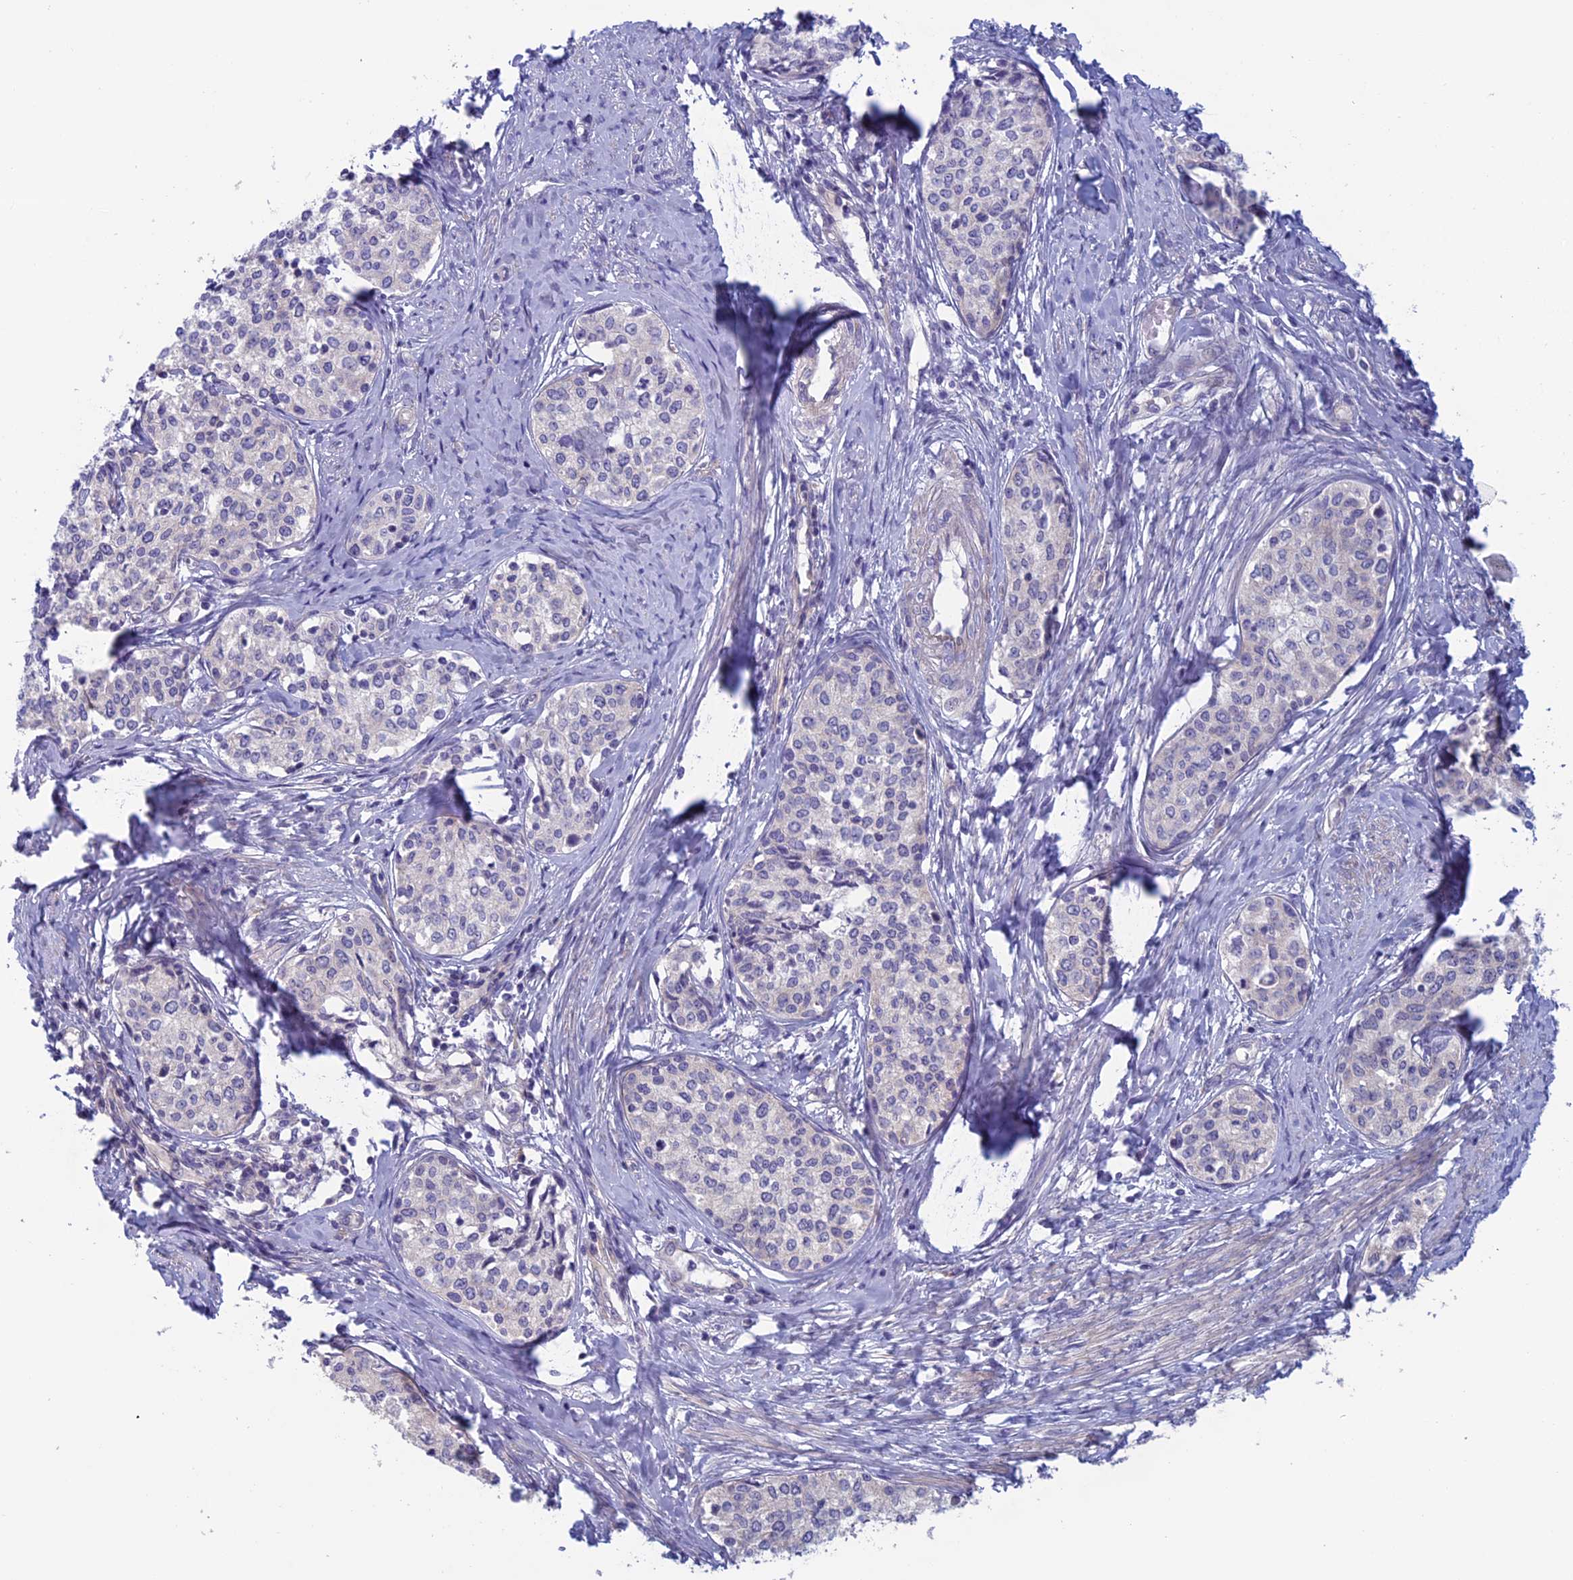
{"staining": {"intensity": "negative", "quantity": "none", "location": "none"}, "tissue": "cervical cancer", "cell_type": "Tumor cells", "image_type": "cancer", "snomed": [{"axis": "morphology", "description": "Squamous cell carcinoma, NOS"}, {"axis": "morphology", "description": "Adenocarcinoma, NOS"}, {"axis": "topography", "description": "Cervix"}], "caption": "Tumor cells are negative for protein expression in human adenocarcinoma (cervical).", "gene": "CNOT6L", "patient": {"sex": "female", "age": 52}}